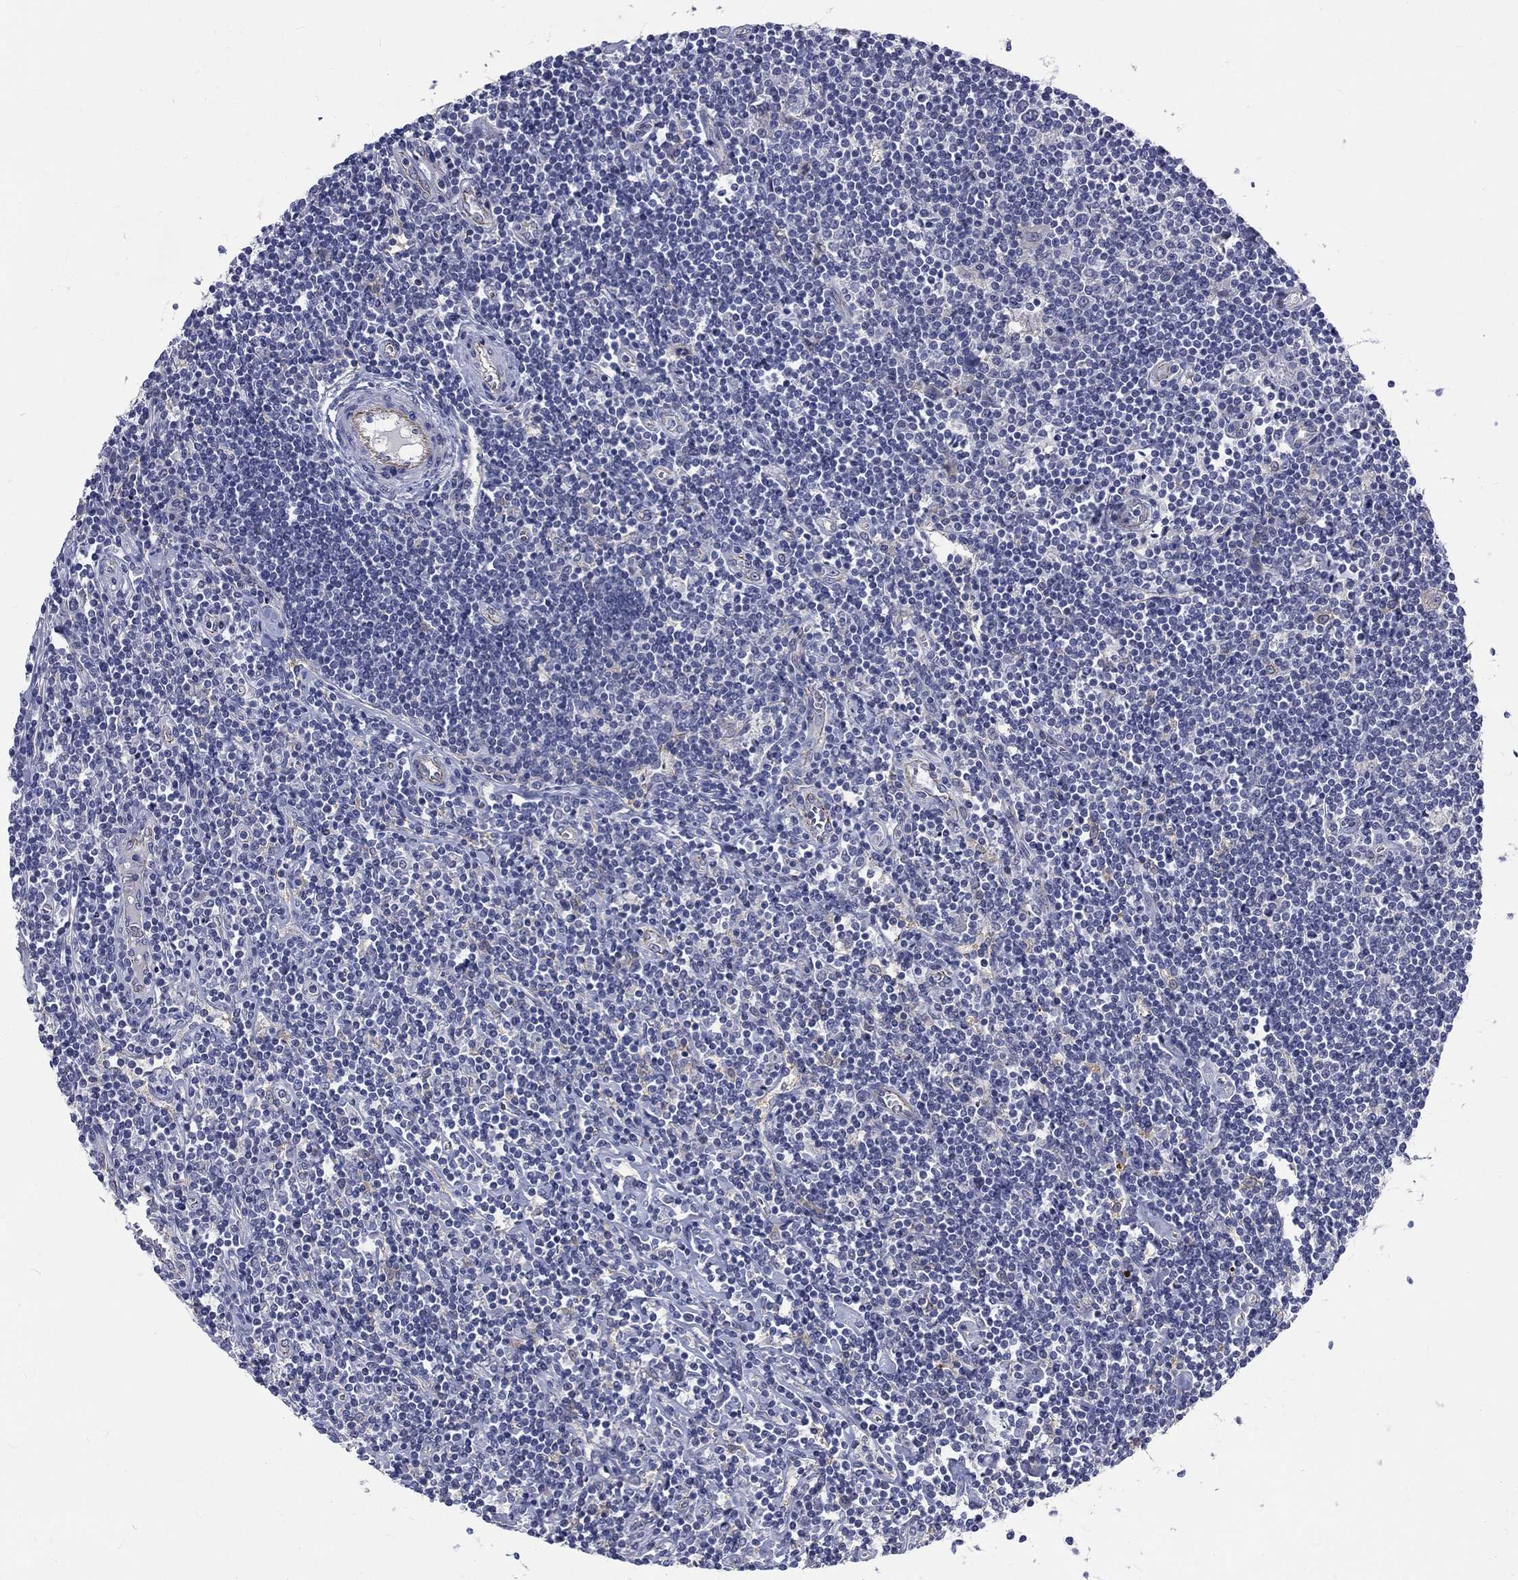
{"staining": {"intensity": "negative", "quantity": "none", "location": "none"}, "tissue": "lymphoma", "cell_type": "Tumor cells", "image_type": "cancer", "snomed": [{"axis": "morphology", "description": "Hodgkin's disease, NOS"}, {"axis": "topography", "description": "Lymph node"}], "caption": "The histopathology image exhibits no staining of tumor cells in lymphoma.", "gene": "PHKA1", "patient": {"sex": "male", "age": 40}}